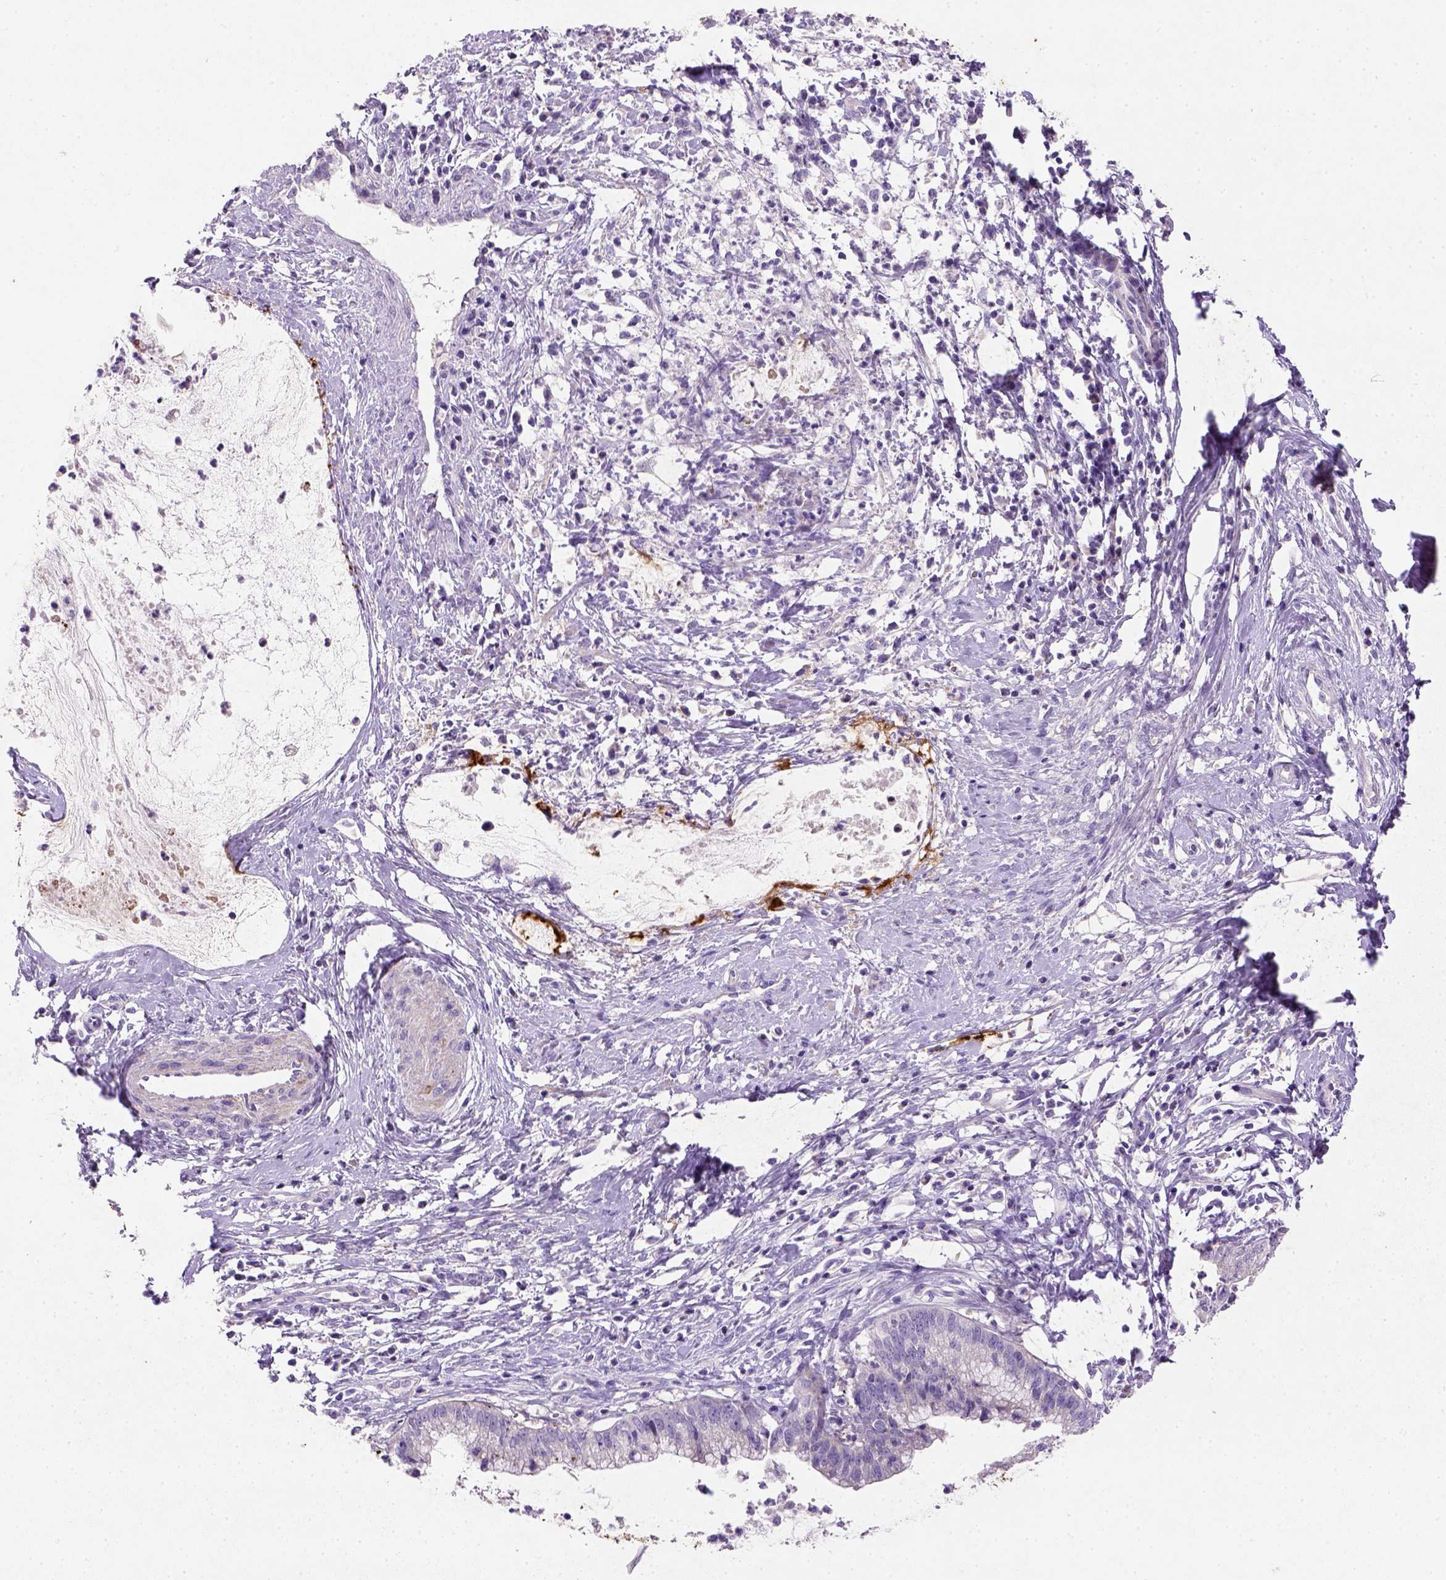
{"staining": {"intensity": "negative", "quantity": "none", "location": "none"}, "tissue": "cervical cancer", "cell_type": "Tumor cells", "image_type": "cancer", "snomed": [{"axis": "morphology", "description": "Normal tissue, NOS"}, {"axis": "morphology", "description": "Adenocarcinoma, NOS"}, {"axis": "topography", "description": "Cervix"}], "caption": "IHC photomicrograph of cervical cancer (adenocarcinoma) stained for a protein (brown), which shows no staining in tumor cells.", "gene": "NUDT2", "patient": {"sex": "female", "age": 38}}